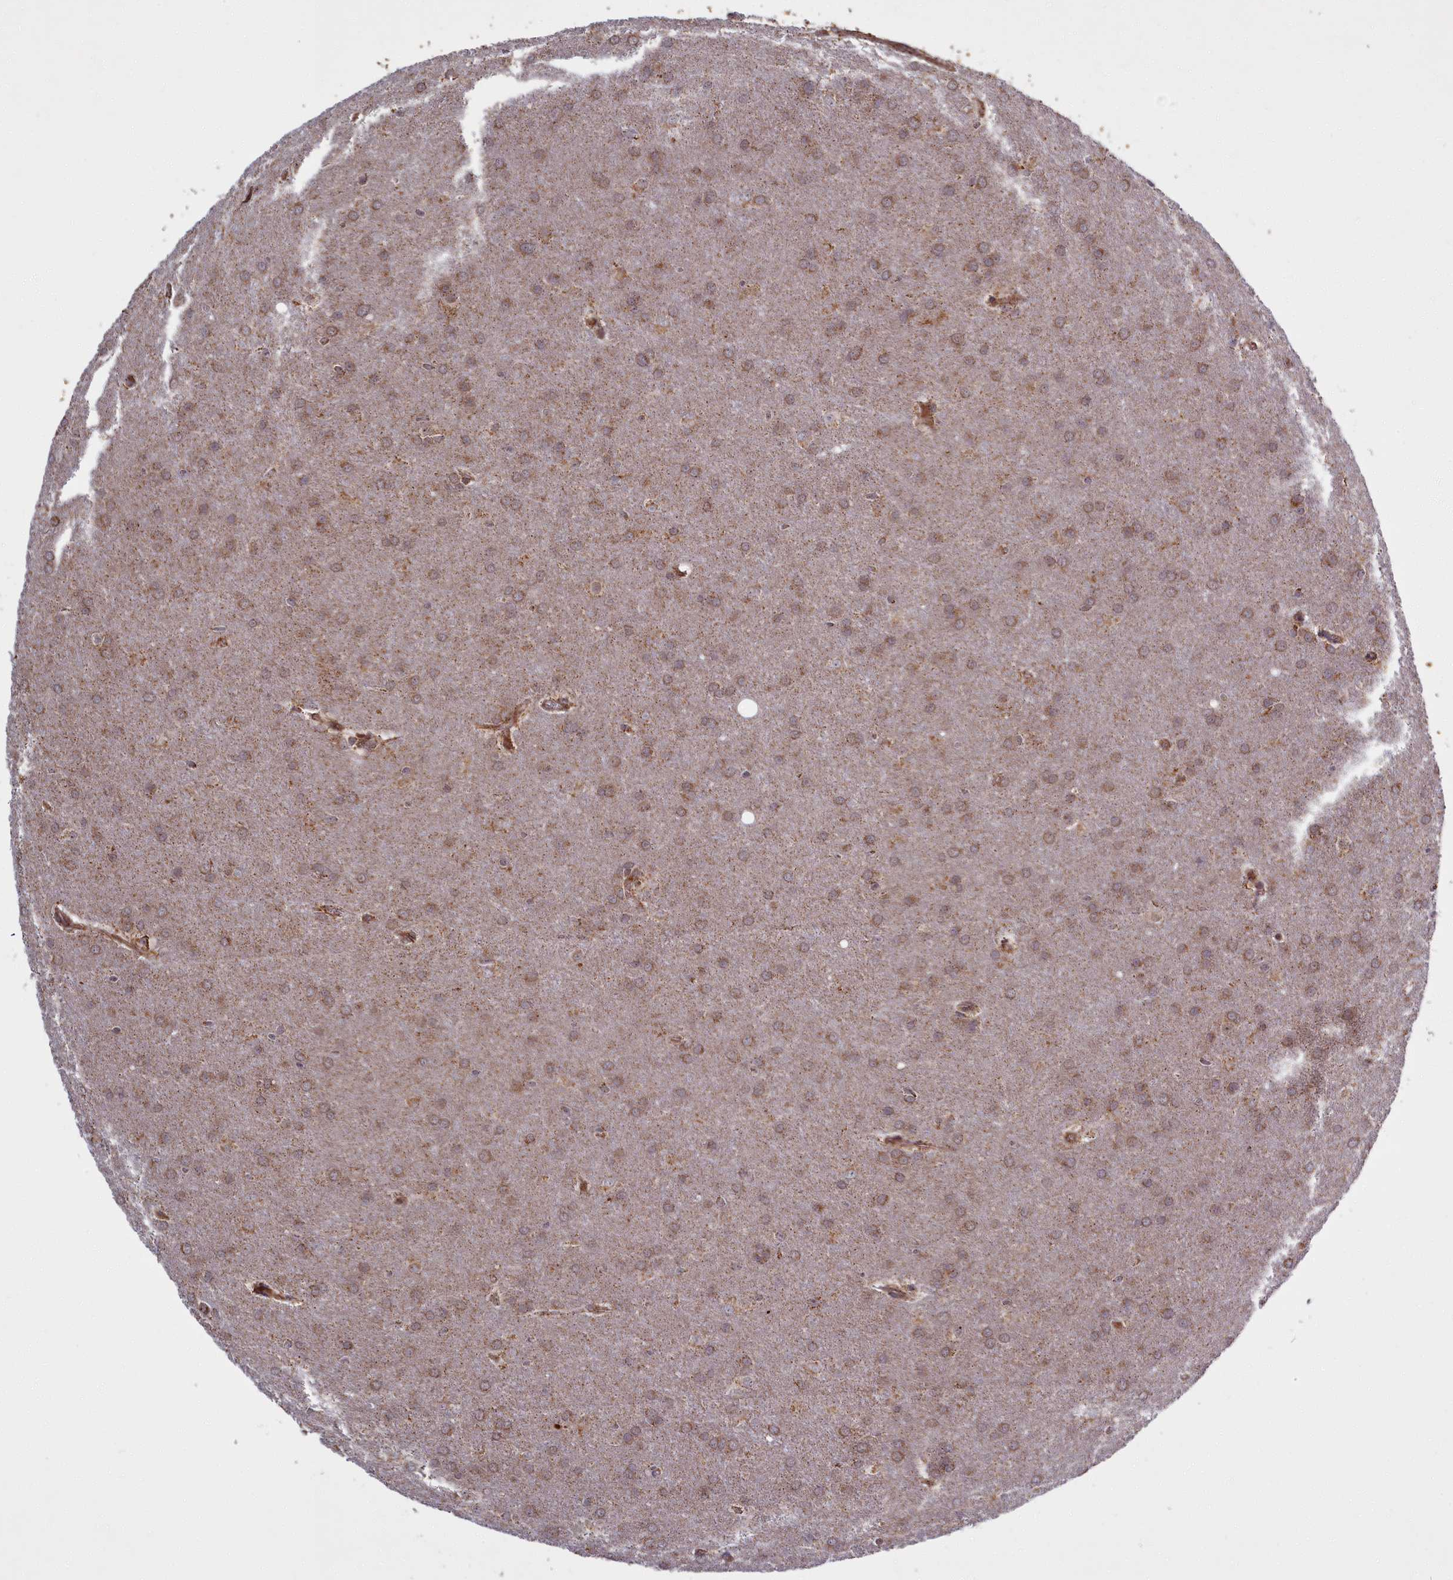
{"staining": {"intensity": "weak", "quantity": ">75%", "location": "cytoplasmic/membranous"}, "tissue": "glioma", "cell_type": "Tumor cells", "image_type": "cancer", "snomed": [{"axis": "morphology", "description": "Glioma, malignant, Low grade"}, {"axis": "topography", "description": "Brain"}], "caption": "High-magnification brightfield microscopy of glioma stained with DAB (brown) and counterstained with hematoxylin (blue). tumor cells exhibit weak cytoplasmic/membranous expression is appreciated in about>75% of cells. (DAB (3,3'-diaminobenzidine) IHC with brightfield microscopy, high magnification).", "gene": "PLA2G10", "patient": {"sex": "female", "age": 32}}